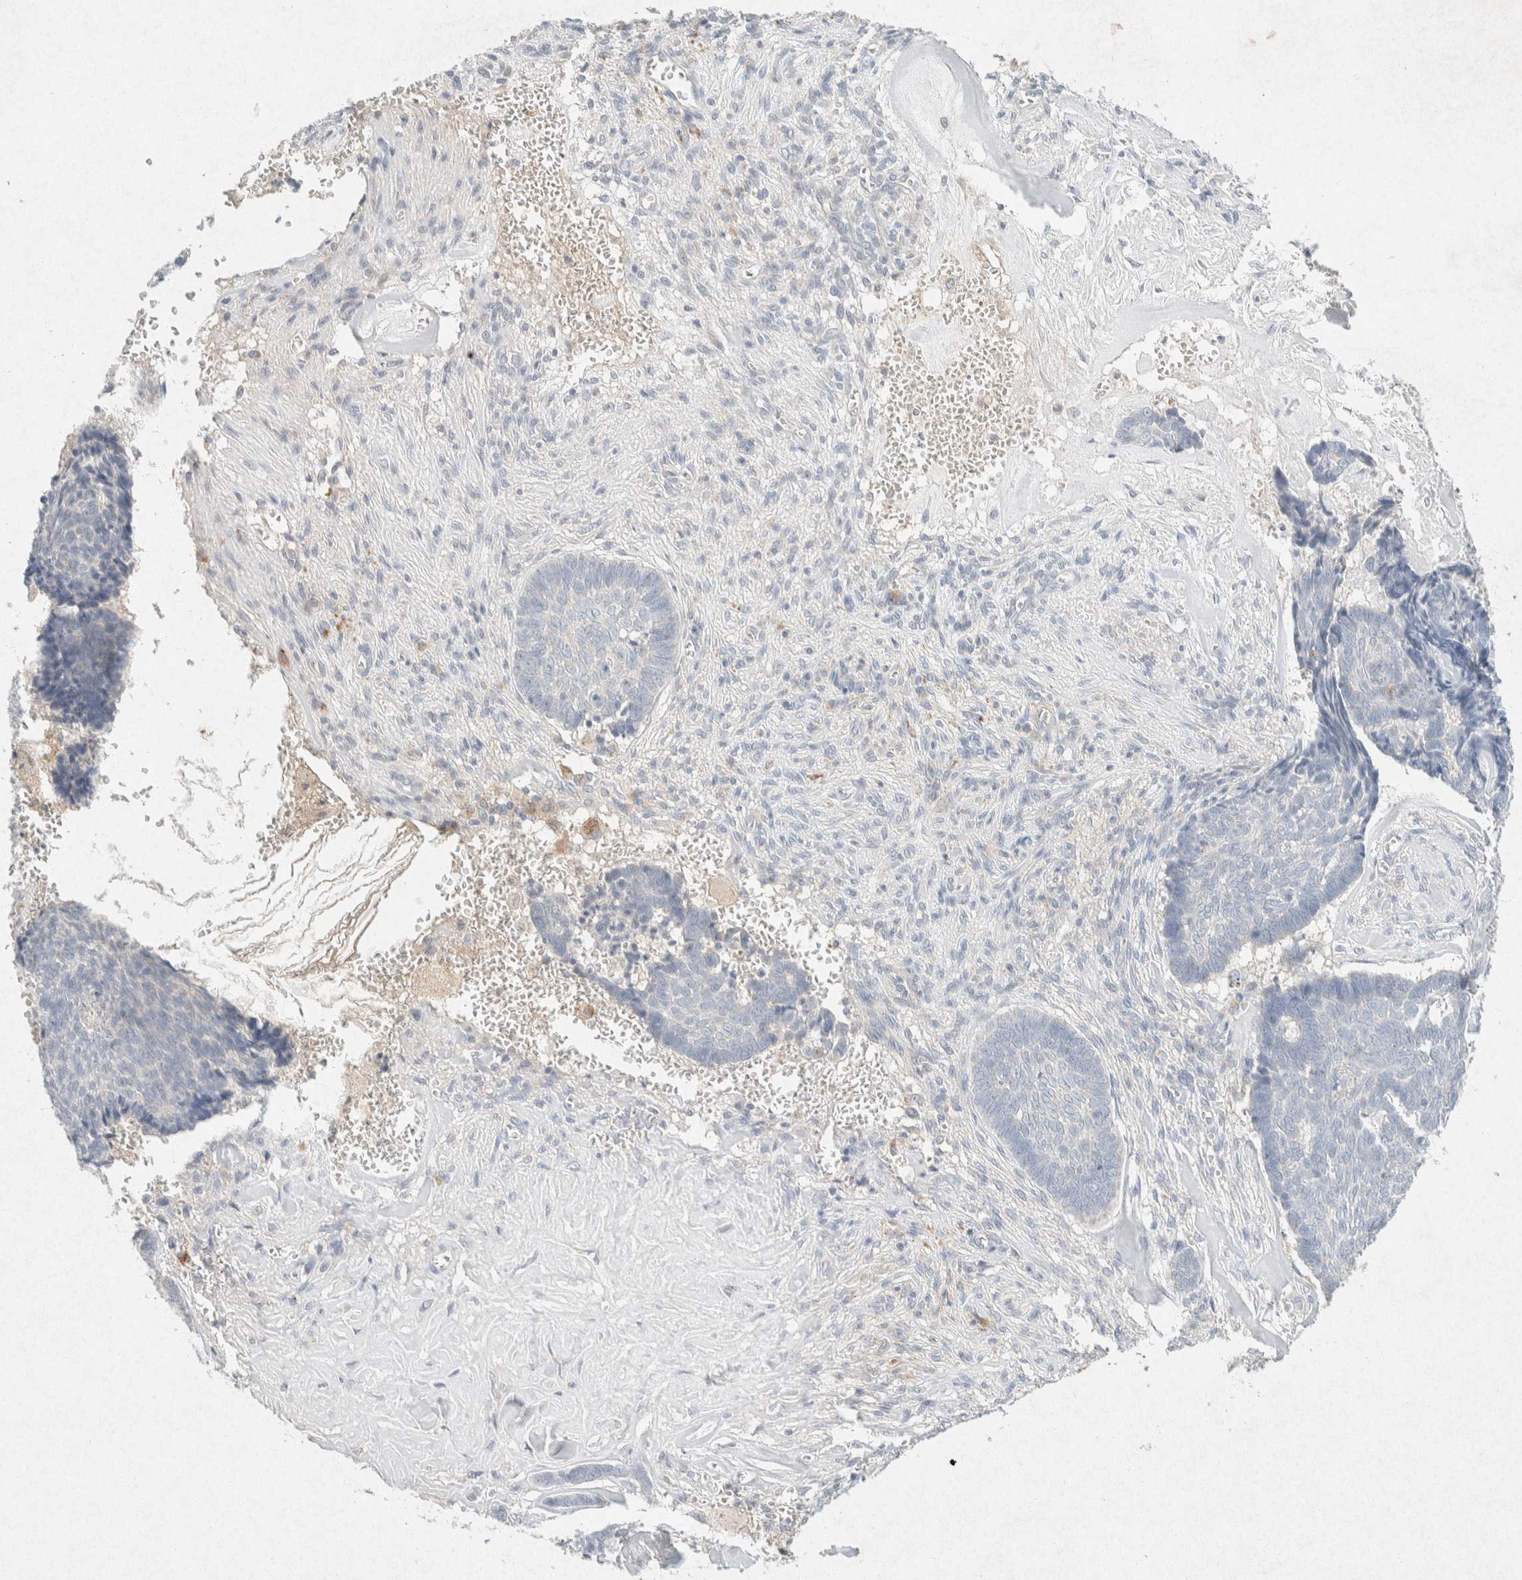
{"staining": {"intensity": "negative", "quantity": "none", "location": "none"}, "tissue": "skin cancer", "cell_type": "Tumor cells", "image_type": "cancer", "snomed": [{"axis": "morphology", "description": "Basal cell carcinoma"}, {"axis": "topography", "description": "Skin"}], "caption": "High power microscopy micrograph of an immunohistochemistry (IHC) image of skin cancer (basal cell carcinoma), revealing no significant positivity in tumor cells. (DAB (3,3'-diaminobenzidine) immunohistochemistry (IHC) visualized using brightfield microscopy, high magnification).", "gene": "GNAI1", "patient": {"sex": "male", "age": 84}}